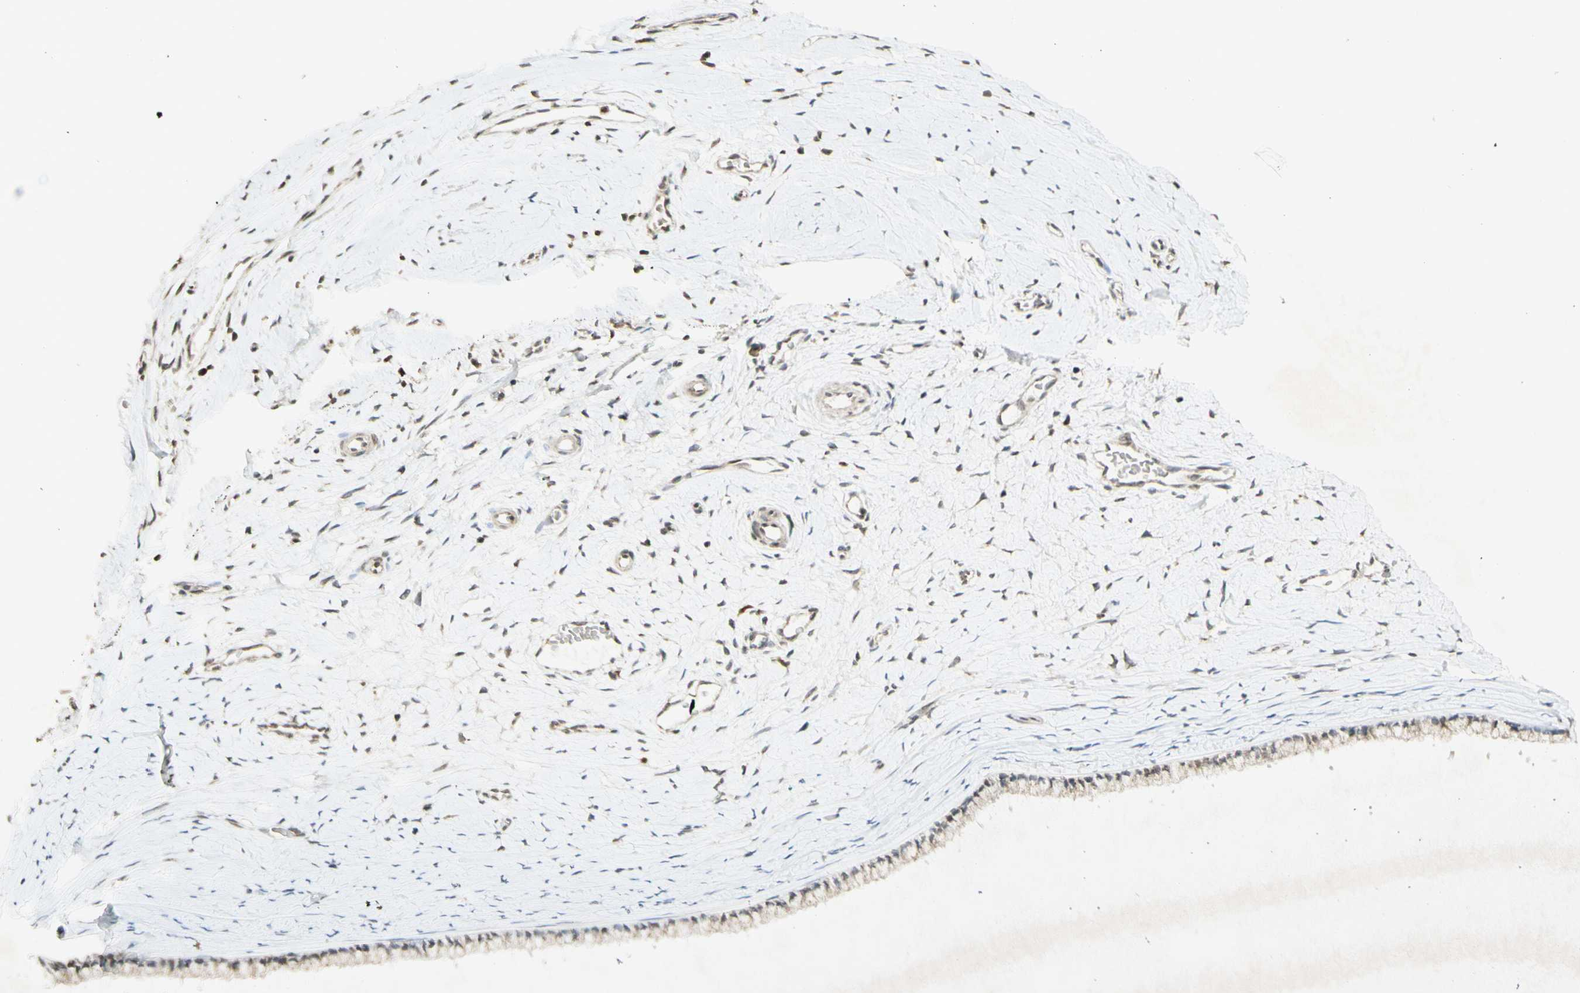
{"staining": {"intensity": "weak", "quantity": "<25%", "location": "cytoplasmic/membranous"}, "tissue": "cervix", "cell_type": "Glandular cells", "image_type": "normal", "snomed": [{"axis": "morphology", "description": "Normal tissue, NOS"}, {"axis": "topography", "description": "Cervix"}], "caption": "Immunohistochemistry of benign human cervix displays no positivity in glandular cells.", "gene": "CCNI", "patient": {"sex": "female", "age": 39}}